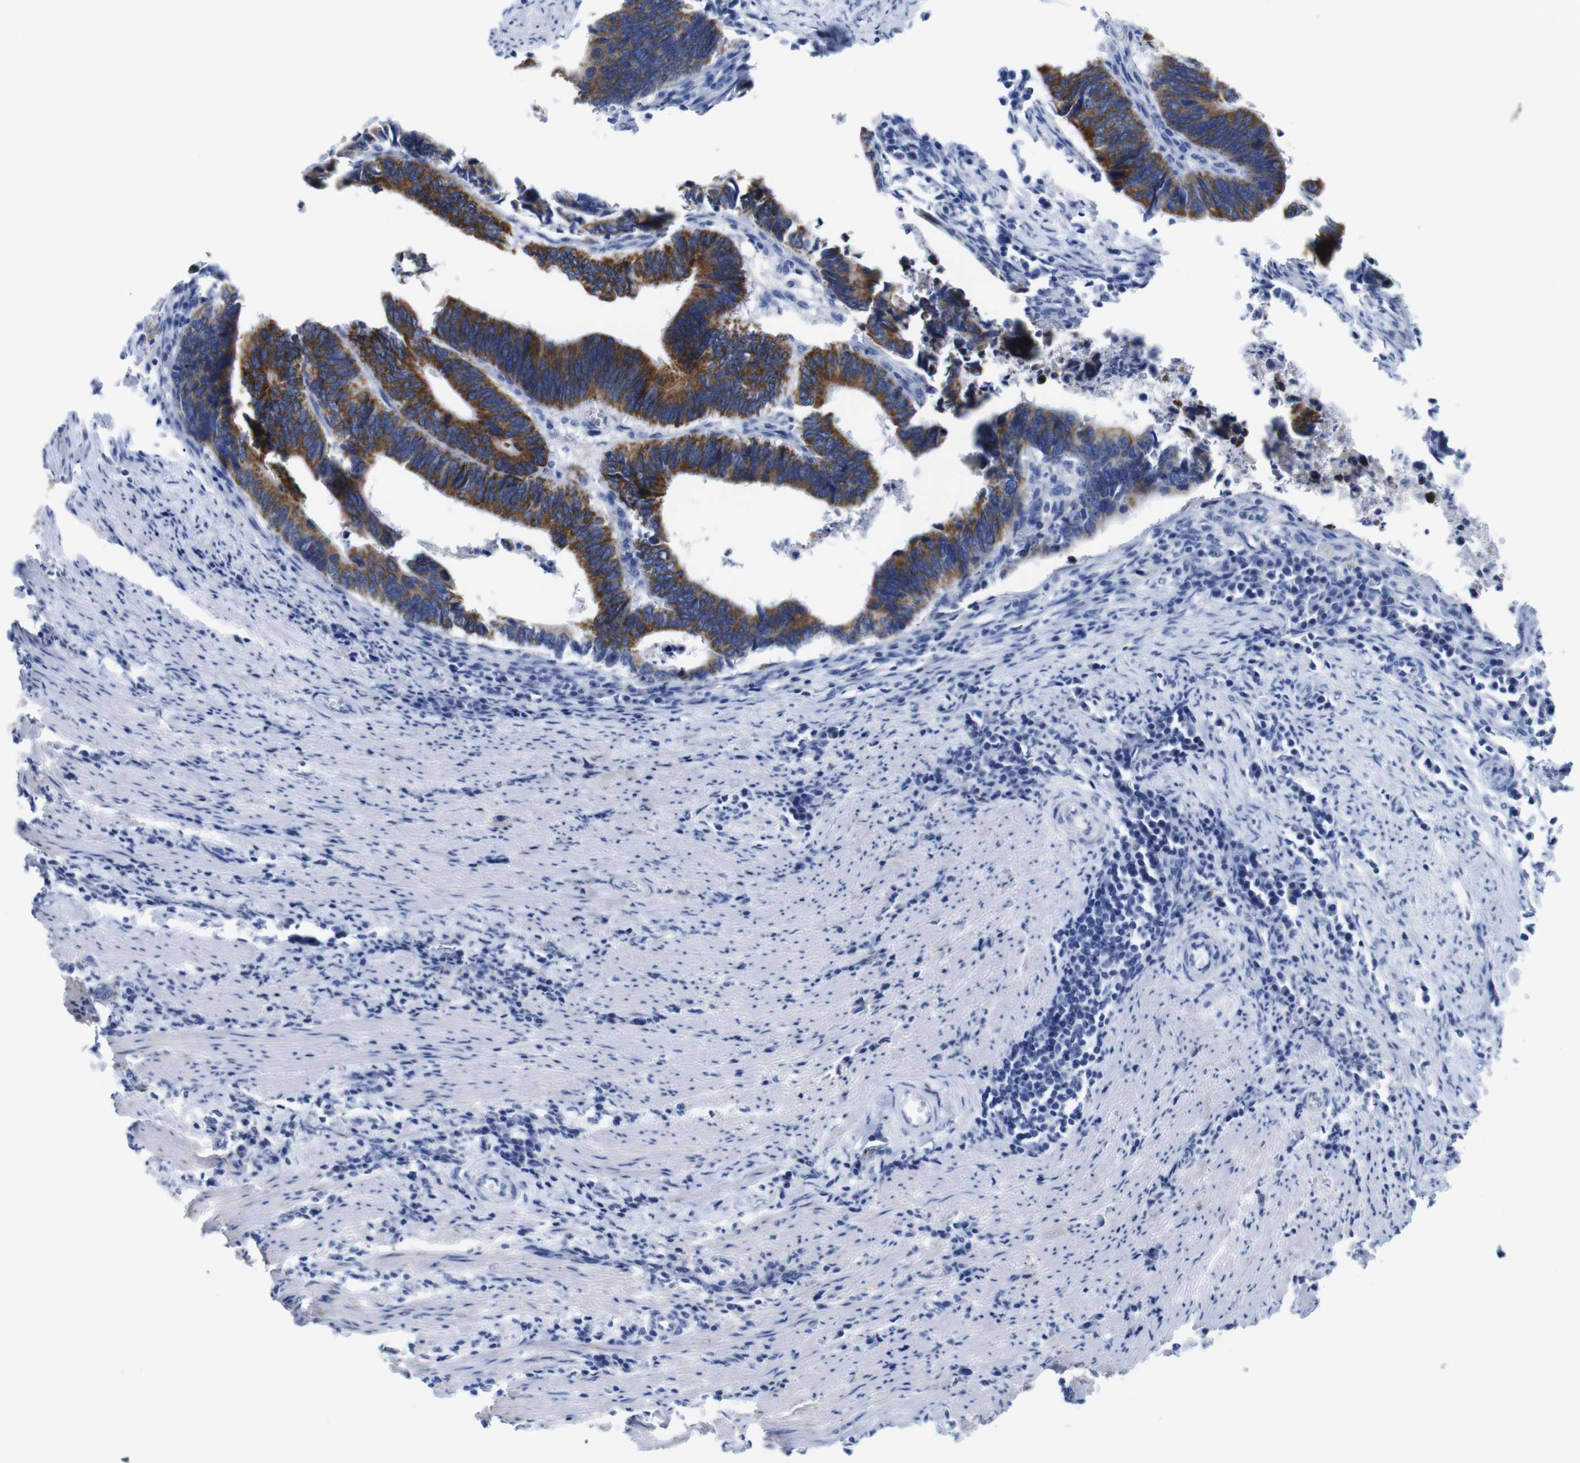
{"staining": {"intensity": "strong", "quantity": ">75%", "location": "cytoplasmic/membranous"}, "tissue": "colorectal cancer", "cell_type": "Tumor cells", "image_type": "cancer", "snomed": [{"axis": "morphology", "description": "Adenocarcinoma, NOS"}, {"axis": "topography", "description": "Colon"}], "caption": "High-power microscopy captured an immunohistochemistry photomicrograph of adenocarcinoma (colorectal), revealing strong cytoplasmic/membranous staining in about >75% of tumor cells. (IHC, brightfield microscopy, high magnification).", "gene": "MAOA", "patient": {"sex": "male", "age": 72}}